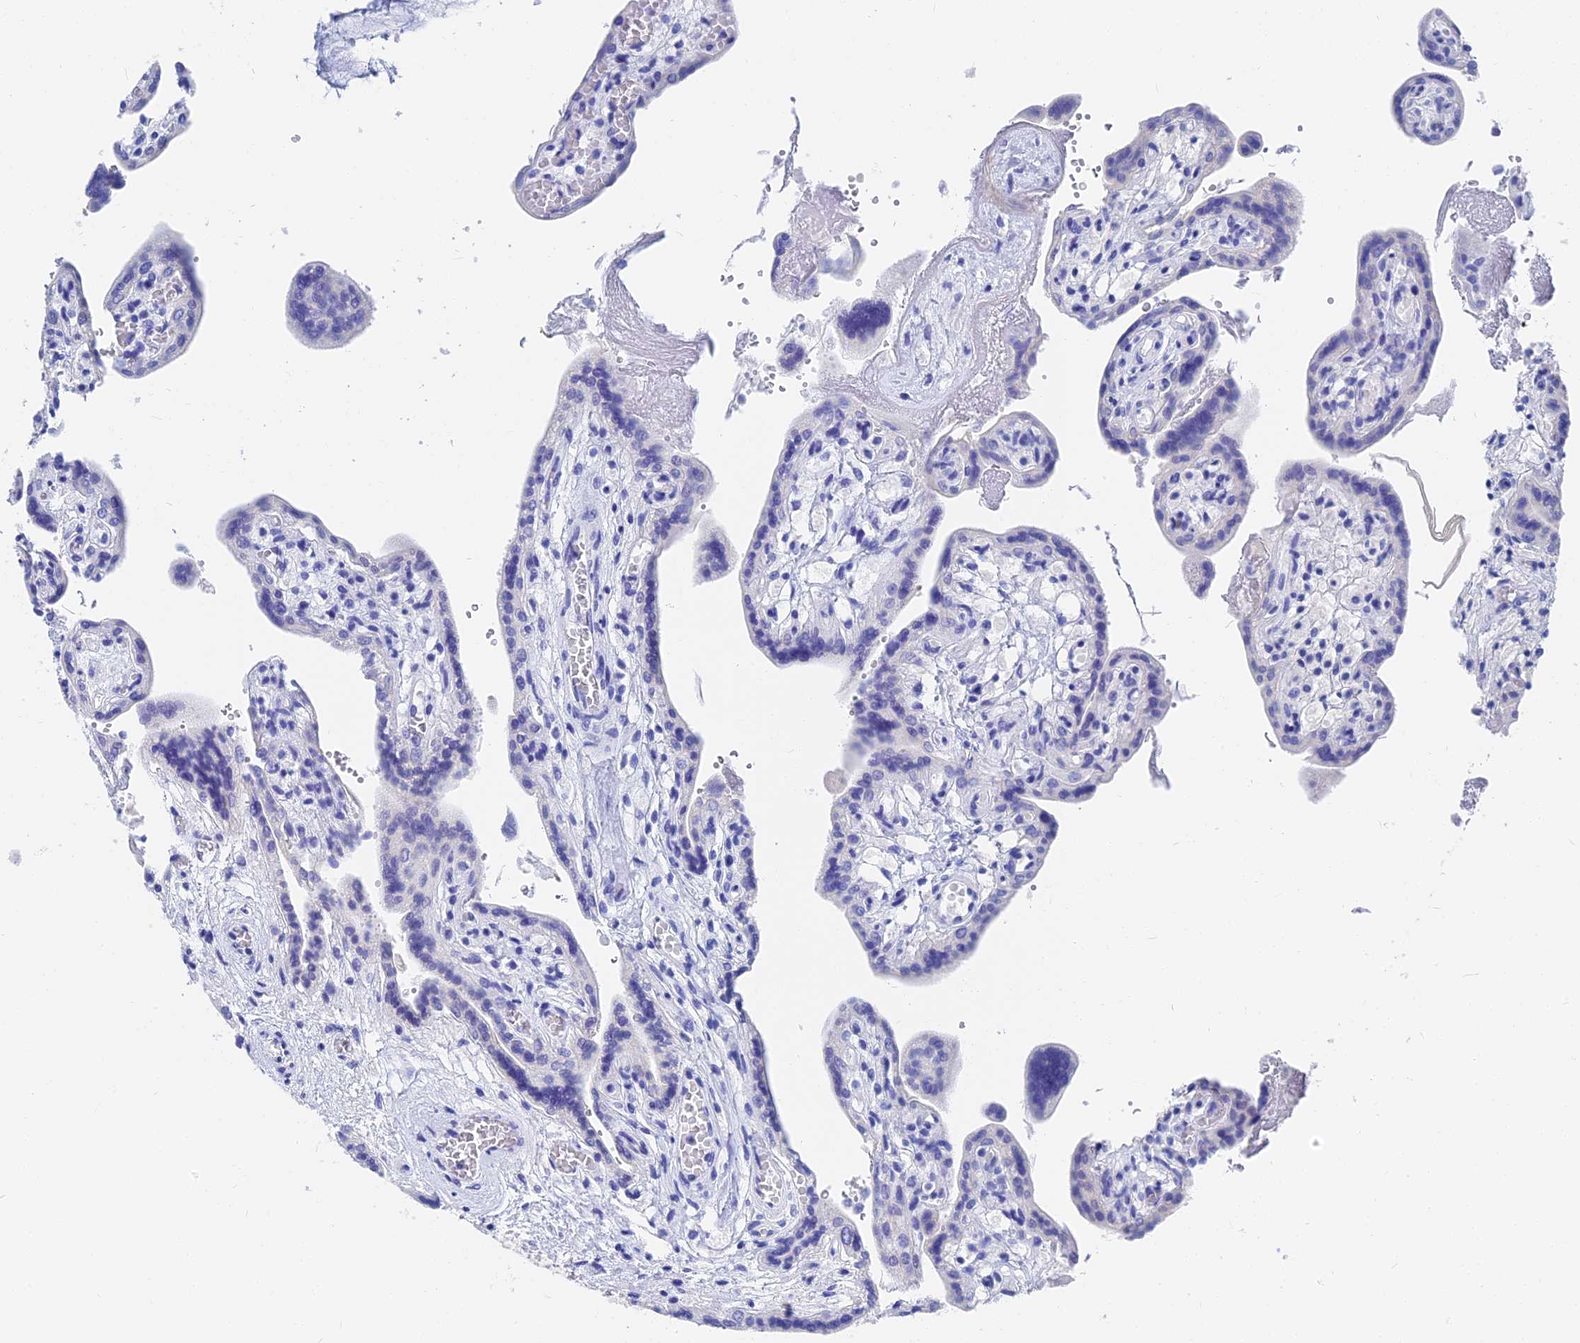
{"staining": {"intensity": "negative", "quantity": "none", "location": "none"}, "tissue": "placenta", "cell_type": "Trophoblastic cells", "image_type": "normal", "snomed": [{"axis": "morphology", "description": "Normal tissue, NOS"}, {"axis": "topography", "description": "Placenta"}], "caption": "This micrograph is of normal placenta stained with immunohistochemistry to label a protein in brown with the nuclei are counter-stained blue. There is no positivity in trophoblastic cells. The staining is performed using DAB (3,3'-diaminobenzidine) brown chromogen with nuclei counter-stained in using hematoxylin.", "gene": "VPS33B", "patient": {"sex": "female", "age": 37}}